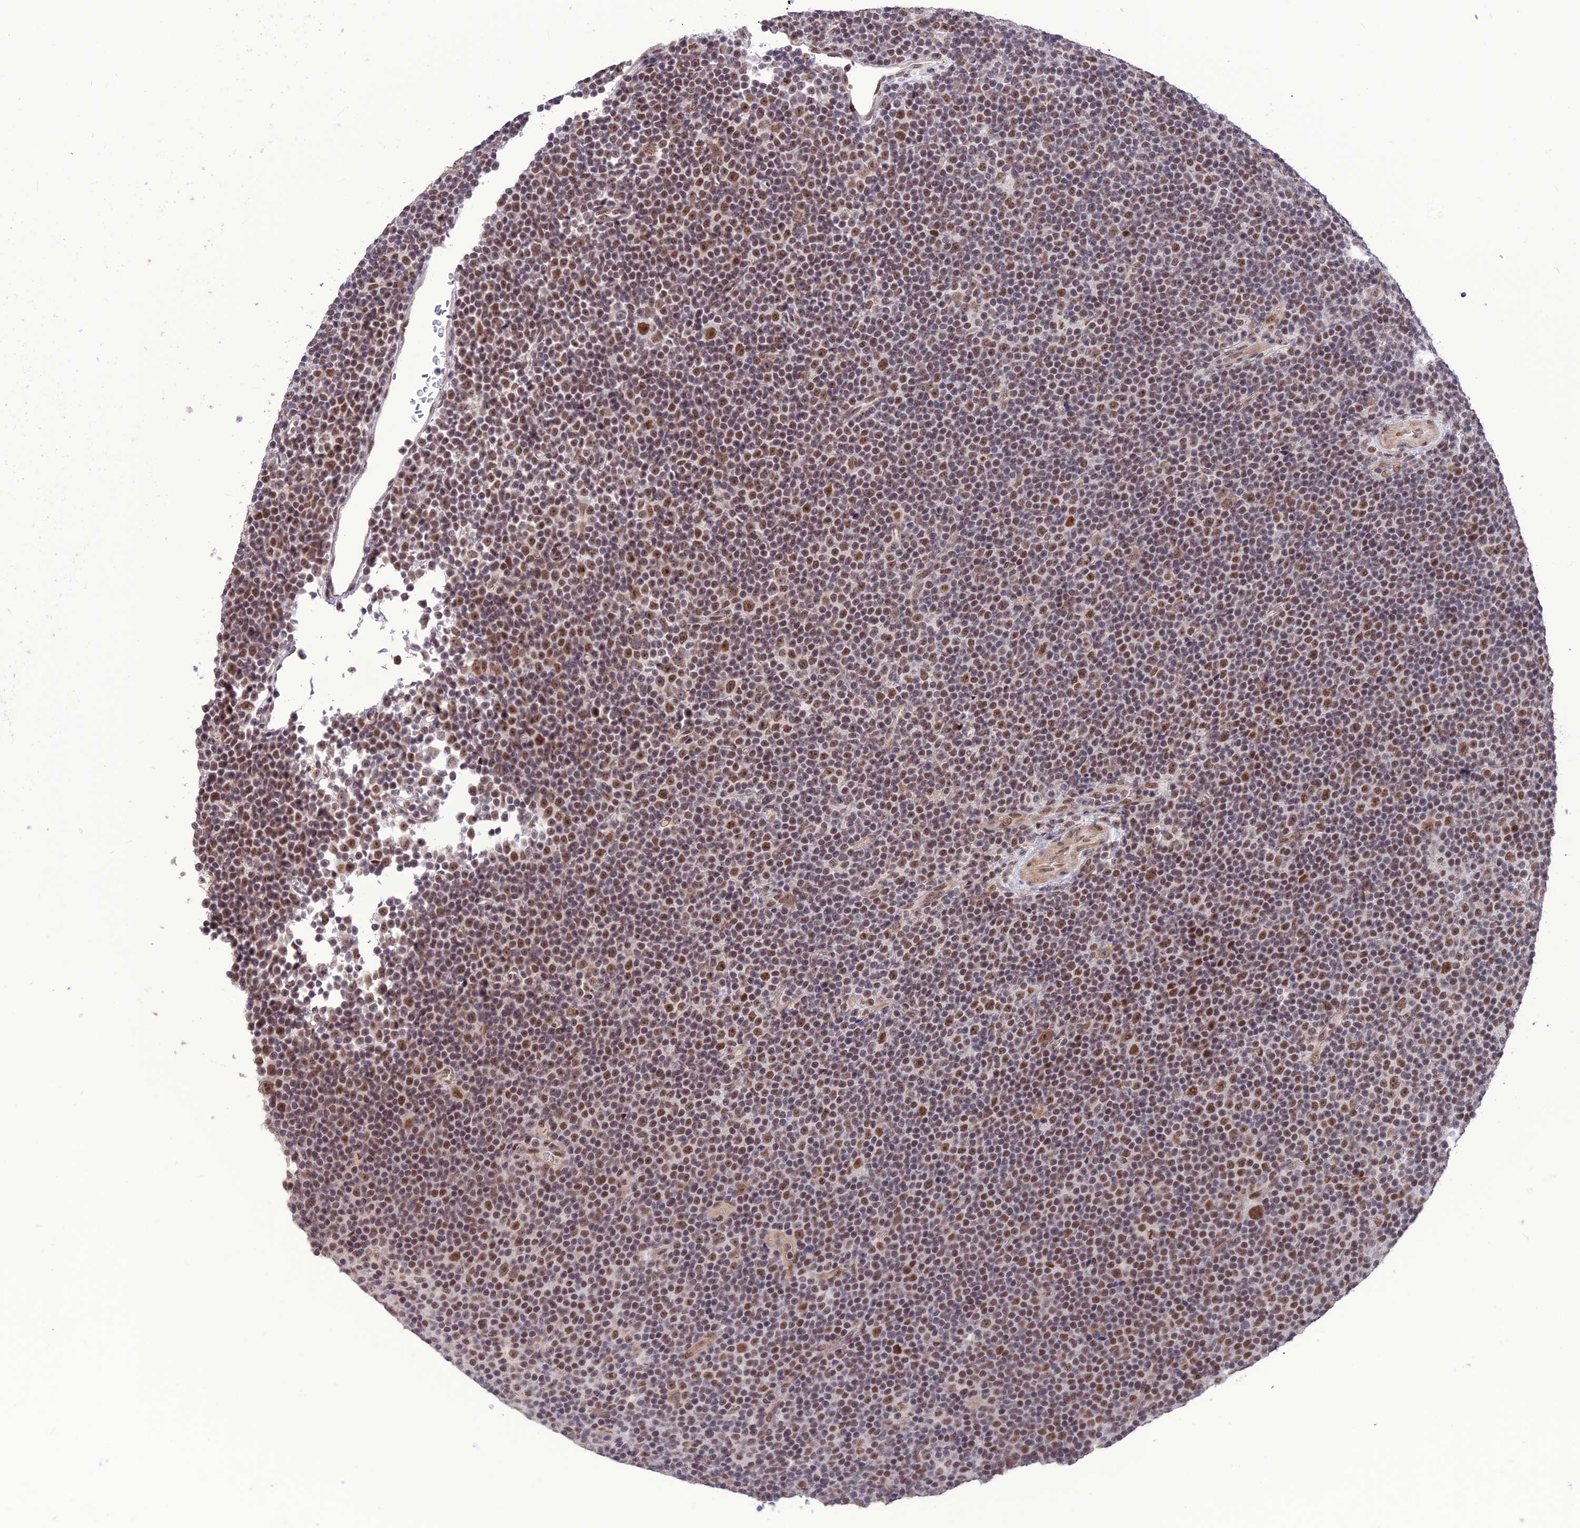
{"staining": {"intensity": "moderate", "quantity": ">75%", "location": "nuclear"}, "tissue": "lymphoma", "cell_type": "Tumor cells", "image_type": "cancer", "snomed": [{"axis": "morphology", "description": "Malignant lymphoma, non-Hodgkin's type, Low grade"}, {"axis": "topography", "description": "Lymph node"}], "caption": "Protein analysis of lymphoma tissue demonstrates moderate nuclear expression in approximately >75% of tumor cells.", "gene": "DIS3", "patient": {"sex": "female", "age": 67}}